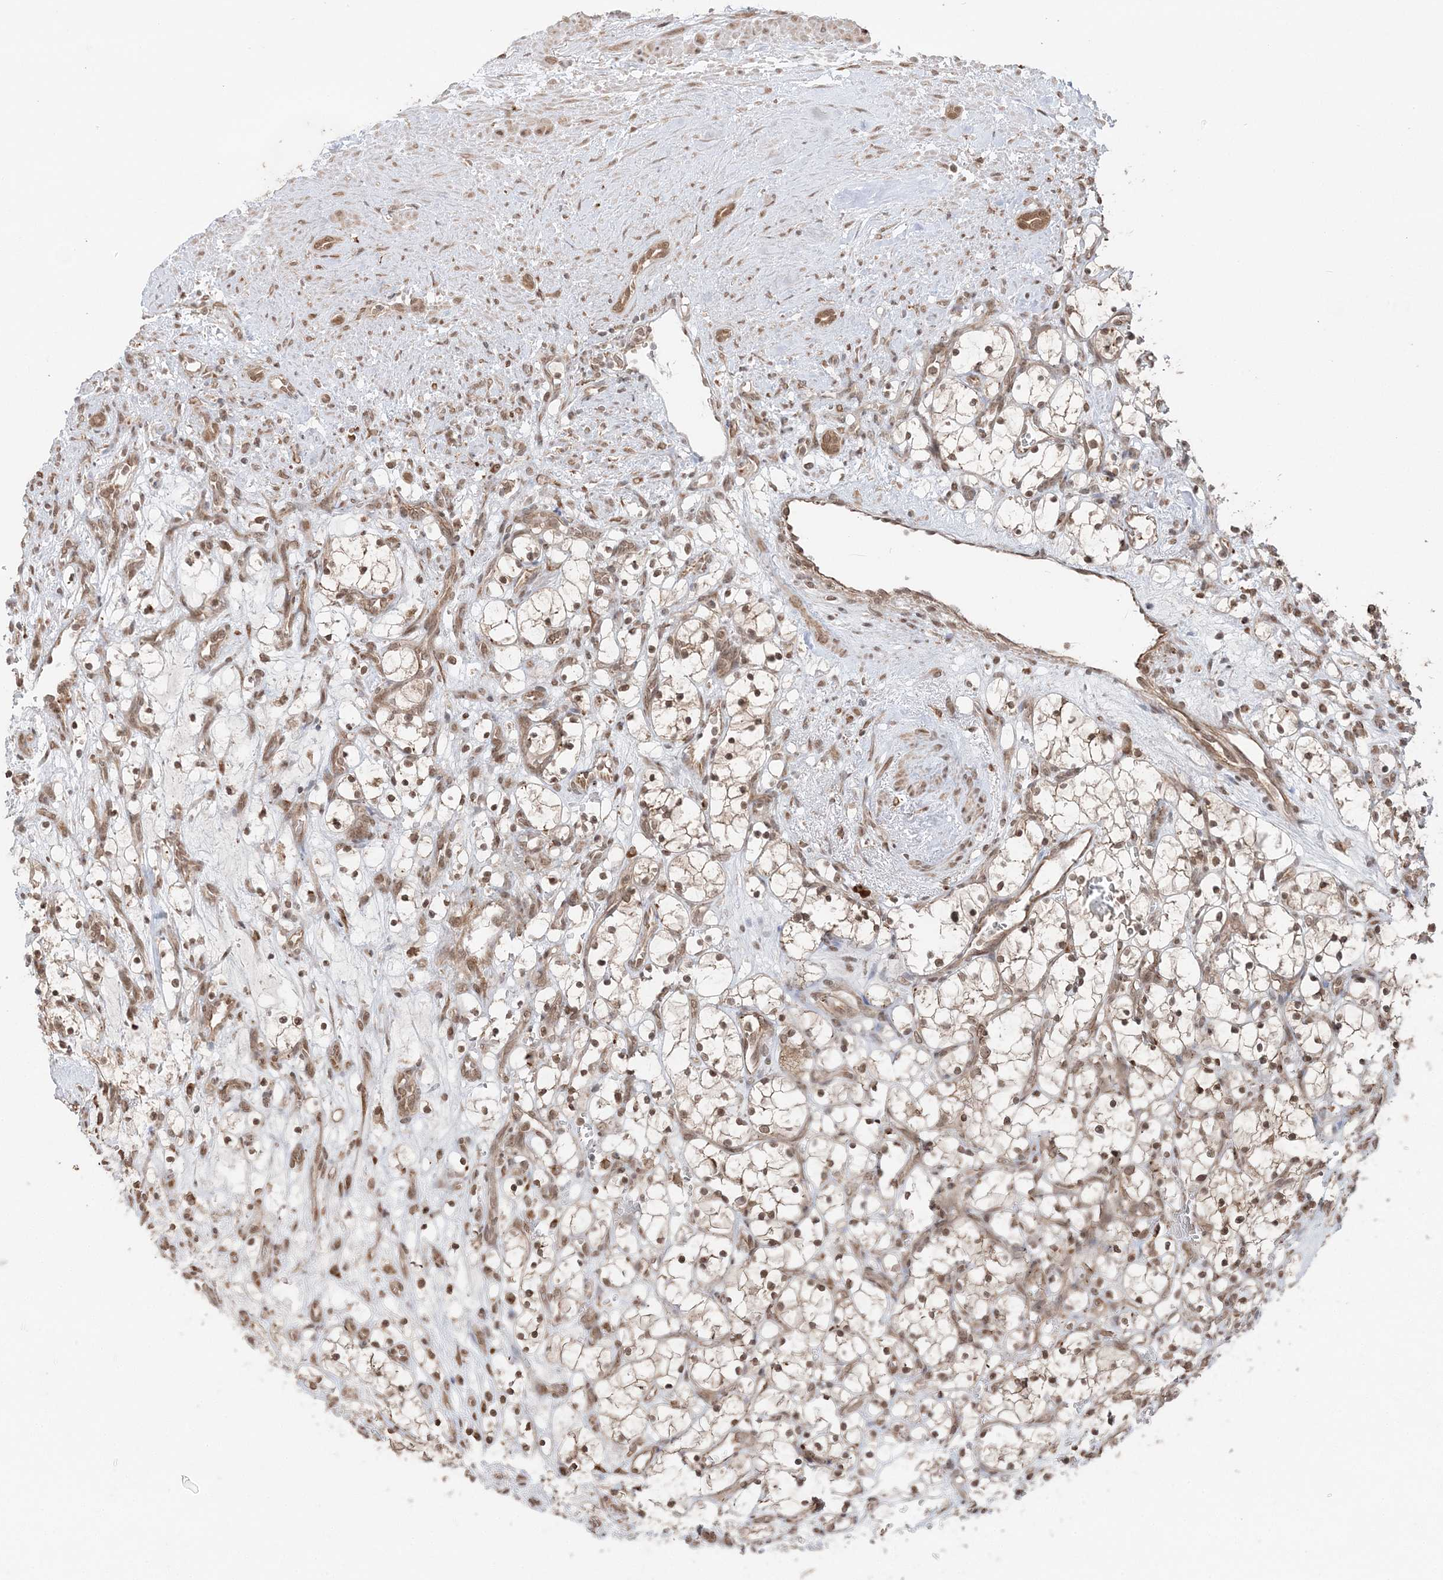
{"staining": {"intensity": "weak", "quantity": ">75%", "location": "cytoplasmic/membranous,nuclear"}, "tissue": "renal cancer", "cell_type": "Tumor cells", "image_type": "cancer", "snomed": [{"axis": "morphology", "description": "Adenocarcinoma, NOS"}, {"axis": "topography", "description": "Kidney"}], "caption": "This is an image of immunohistochemistry staining of renal adenocarcinoma, which shows weak positivity in the cytoplasmic/membranous and nuclear of tumor cells.", "gene": "TMED10", "patient": {"sex": "female", "age": 69}}